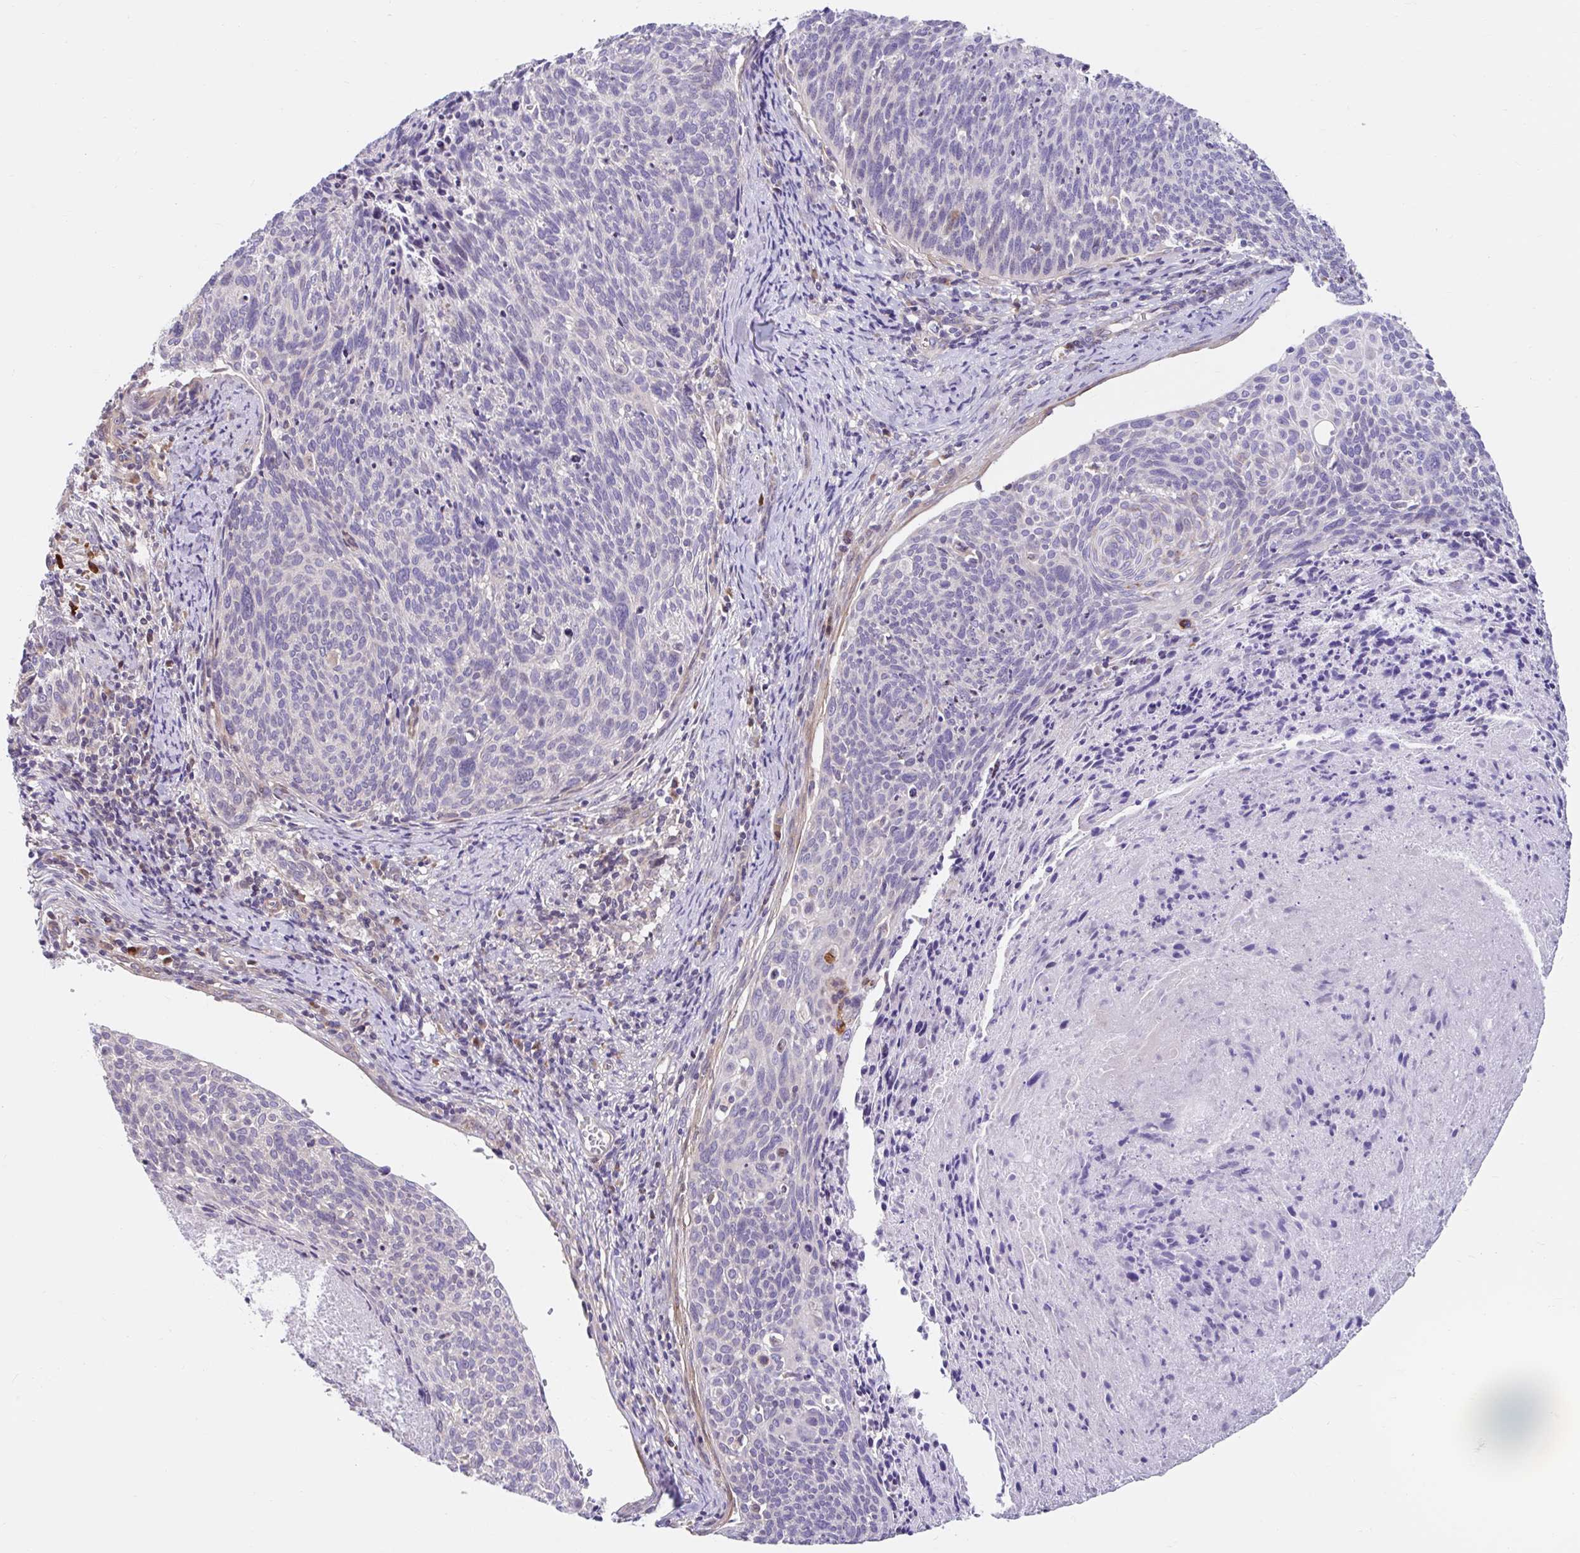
{"staining": {"intensity": "negative", "quantity": "none", "location": "none"}, "tissue": "cervical cancer", "cell_type": "Tumor cells", "image_type": "cancer", "snomed": [{"axis": "morphology", "description": "Squamous cell carcinoma, NOS"}, {"axis": "topography", "description": "Cervix"}], "caption": "Tumor cells are negative for brown protein staining in cervical cancer (squamous cell carcinoma). (DAB (3,3'-diaminobenzidine) immunohistochemistry (IHC), high magnification).", "gene": "NT5C1B", "patient": {"sex": "female", "age": 49}}